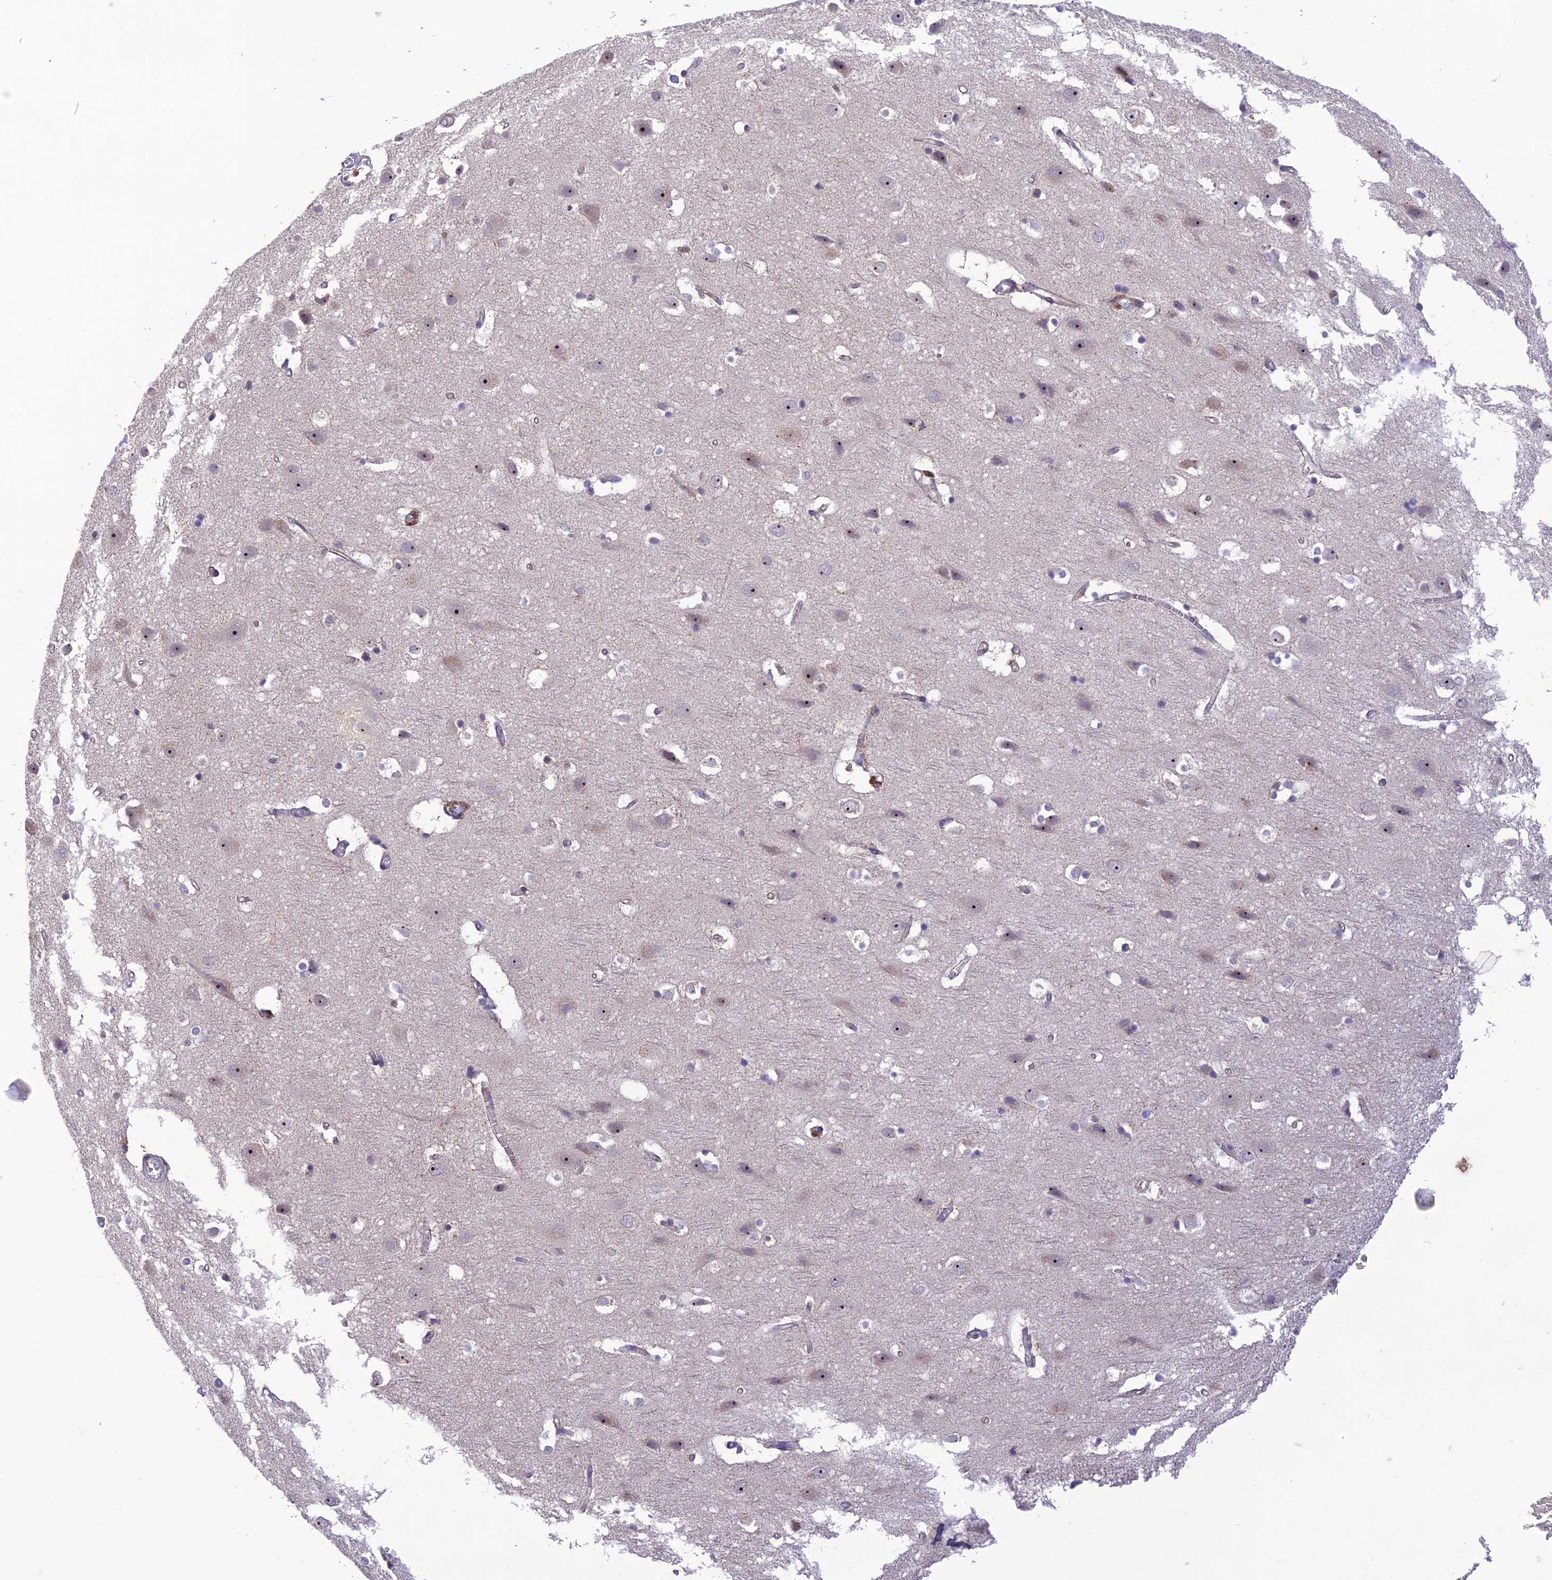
{"staining": {"intensity": "negative", "quantity": "none", "location": "none"}, "tissue": "cerebral cortex", "cell_type": "Endothelial cells", "image_type": "normal", "snomed": [{"axis": "morphology", "description": "Normal tissue, NOS"}, {"axis": "topography", "description": "Cerebral cortex"}], "caption": "Benign cerebral cortex was stained to show a protein in brown. There is no significant positivity in endothelial cells. The staining is performed using DAB brown chromogen with nuclei counter-stained in using hematoxylin.", "gene": "ITGAE", "patient": {"sex": "male", "age": 54}}